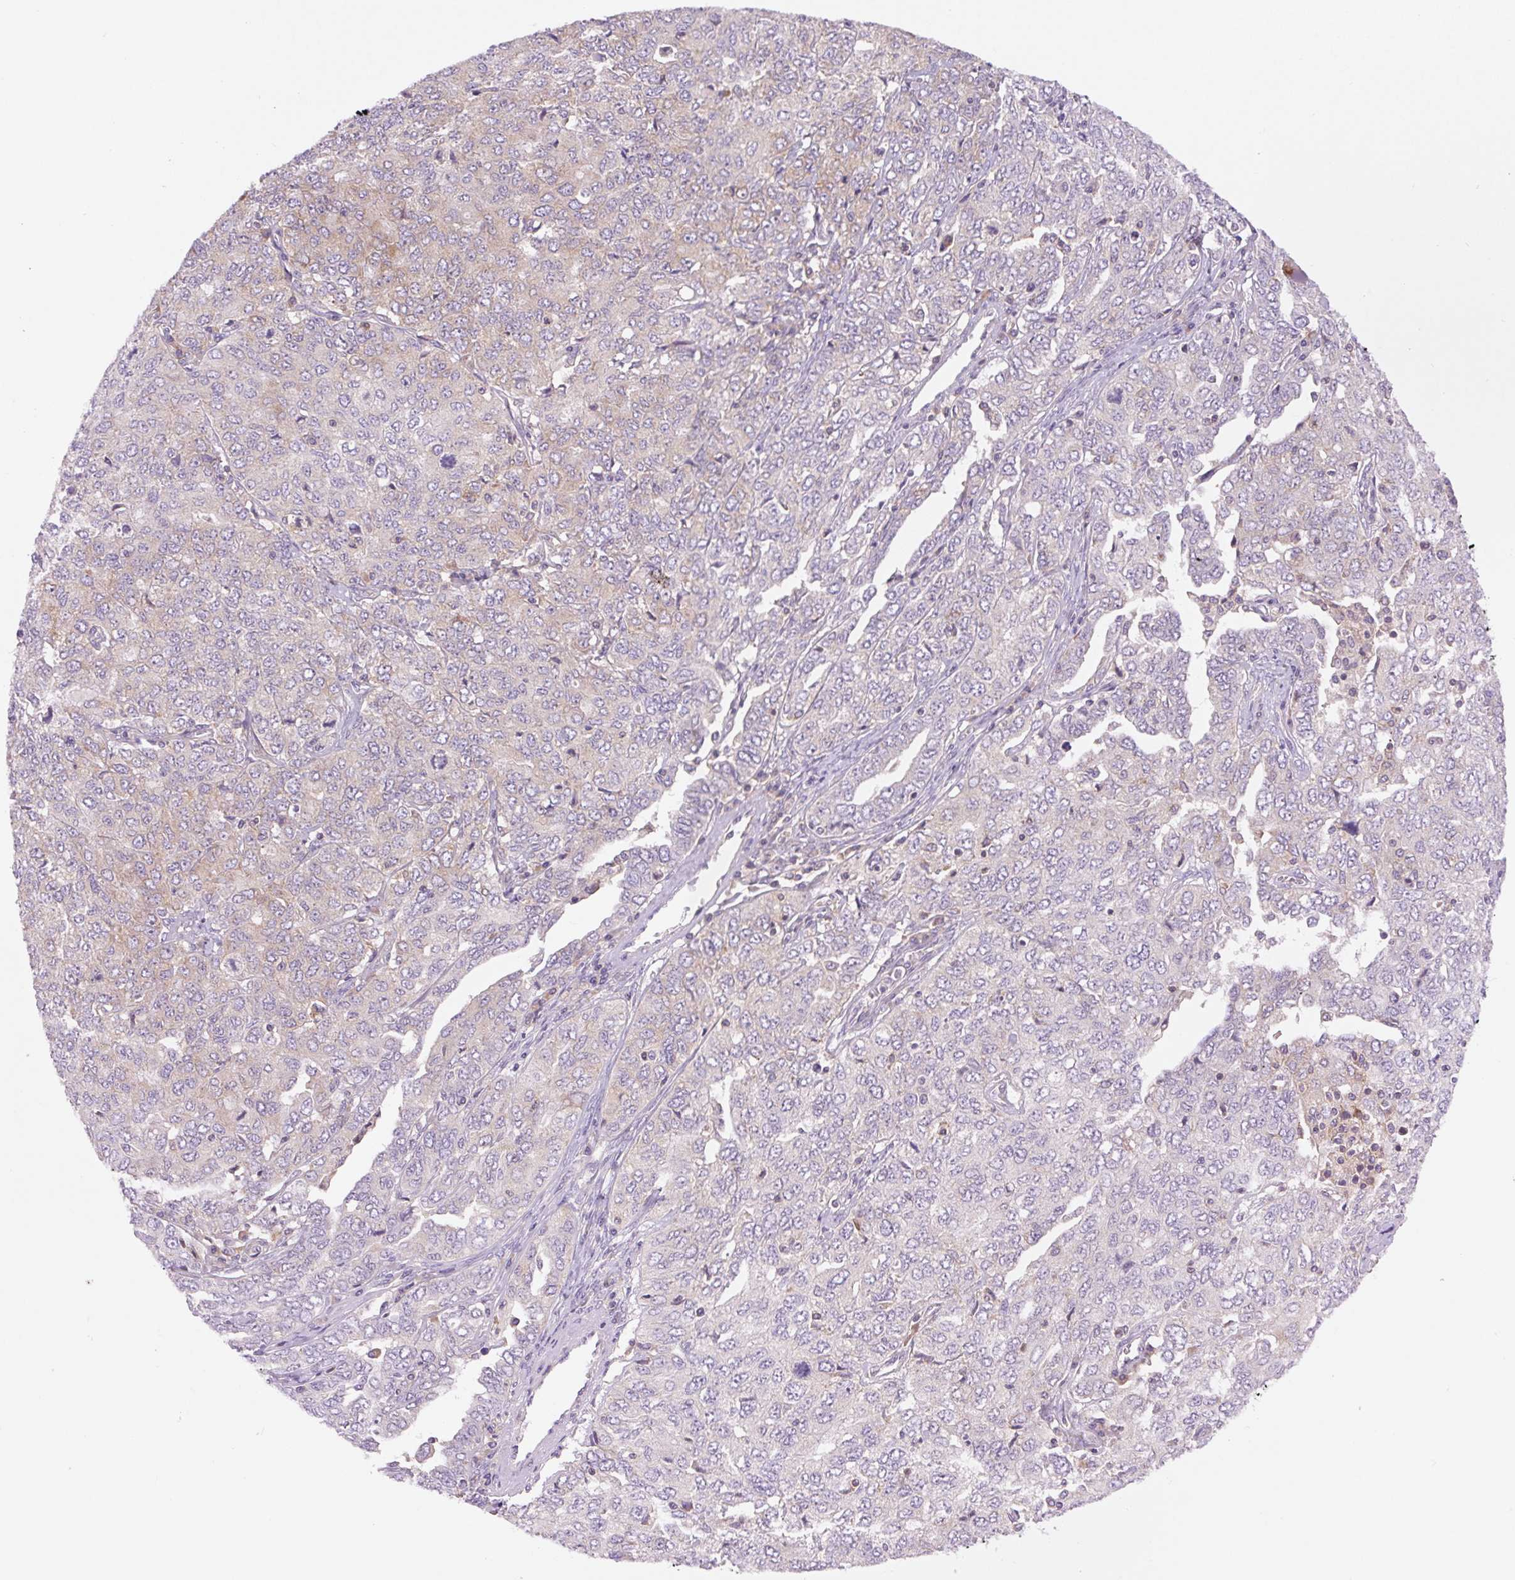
{"staining": {"intensity": "weak", "quantity": "<25%", "location": "cytoplasmic/membranous"}, "tissue": "ovarian cancer", "cell_type": "Tumor cells", "image_type": "cancer", "snomed": [{"axis": "morphology", "description": "Carcinoma, endometroid"}, {"axis": "topography", "description": "Ovary"}], "caption": "There is no significant expression in tumor cells of ovarian endometroid carcinoma.", "gene": "MINK1", "patient": {"sex": "female", "age": 62}}